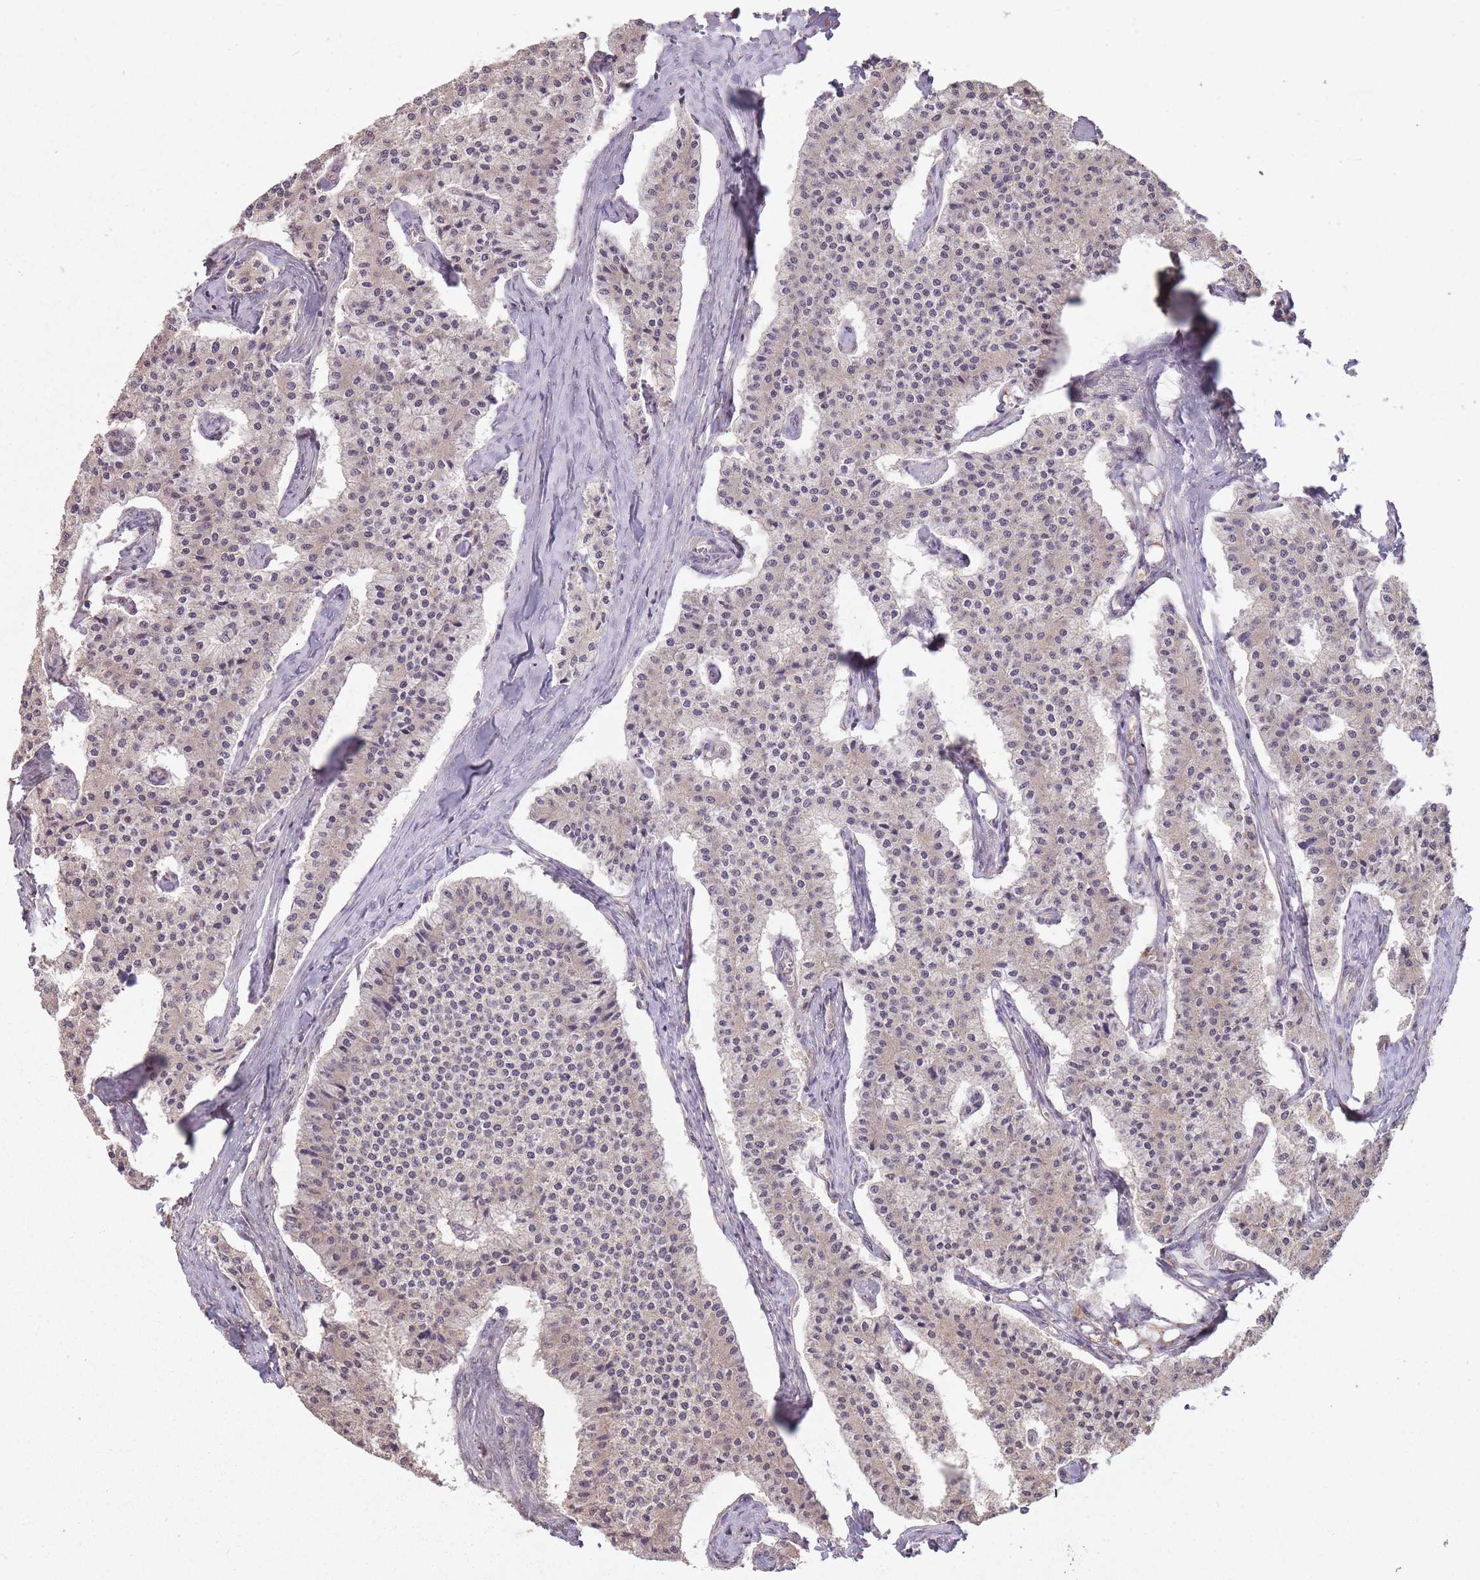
{"staining": {"intensity": "negative", "quantity": "none", "location": "none"}, "tissue": "carcinoid", "cell_type": "Tumor cells", "image_type": "cancer", "snomed": [{"axis": "morphology", "description": "Carcinoid, malignant, NOS"}, {"axis": "topography", "description": "Colon"}], "caption": "IHC histopathology image of neoplastic tissue: human carcinoid stained with DAB (3,3'-diaminobenzidine) reveals no significant protein staining in tumor cells.", "gene": "LRATD2", "patient": {"sex": "female", "age": 52}}